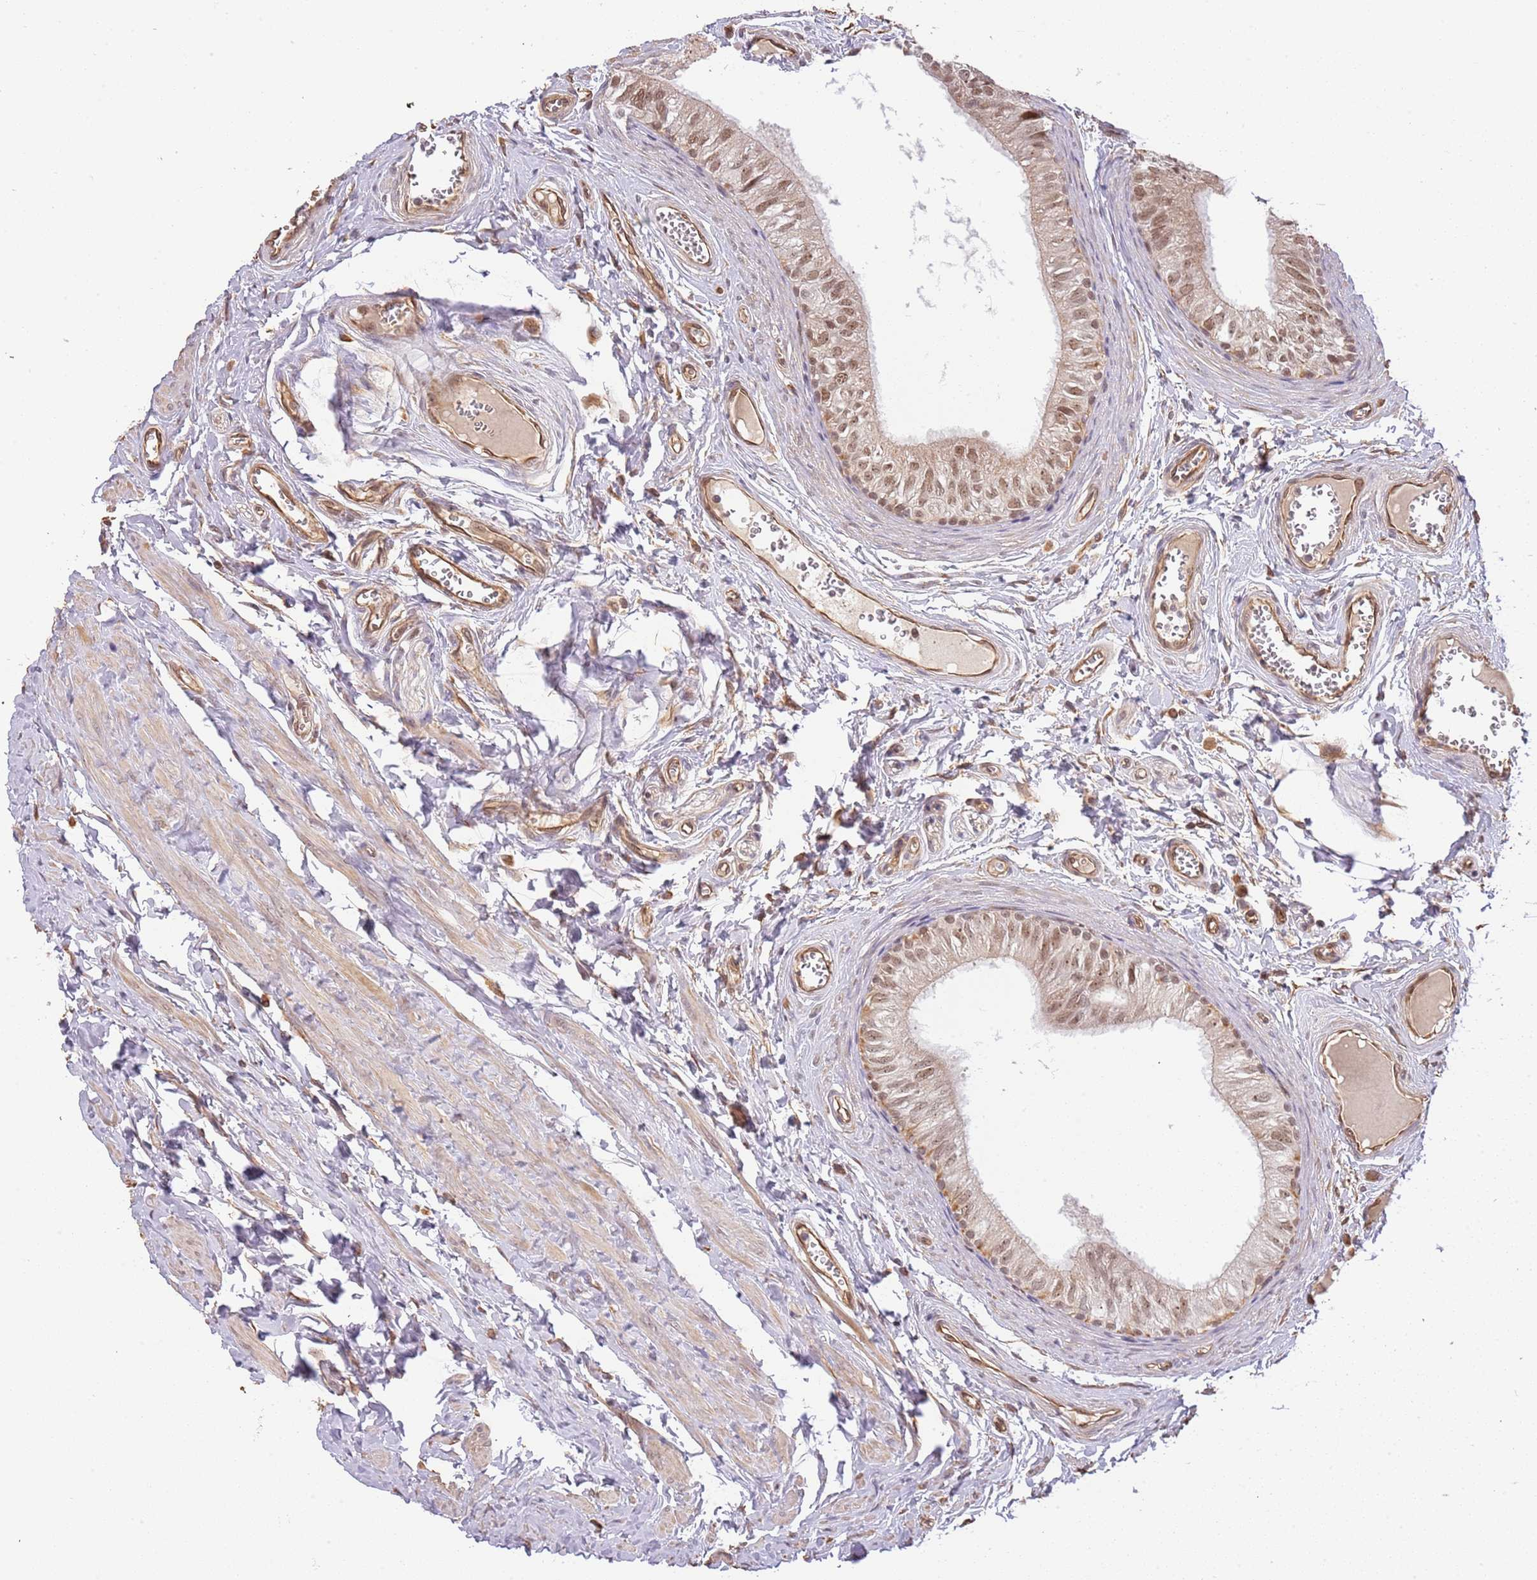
{"staining": {"intensity": "moderate", "quantity": ">75%", "location": "cytoplasmic/membranous,nuclear"}, "tissue": "epididymis", "cell_type": "Glandular cells", "image_type": "normal", "snomed": [{"axis": "morphology", "description": "Normal tissue, NOS"}, {"axis": "topography", "description": "Epididymis"}], "caption": "Benign epididymis shows moderate cytoplasmic/membranous,nuclear staining in approximately >75% of glandular cells, visualized by immunohistochemistry. The protein of interest is stained brown, and the nuclei are stained in blue (DAB IHC with brightfield microscopy, high magnification).", "gene": "SURF2", "patient": {"sex": "male", "age": 42}}